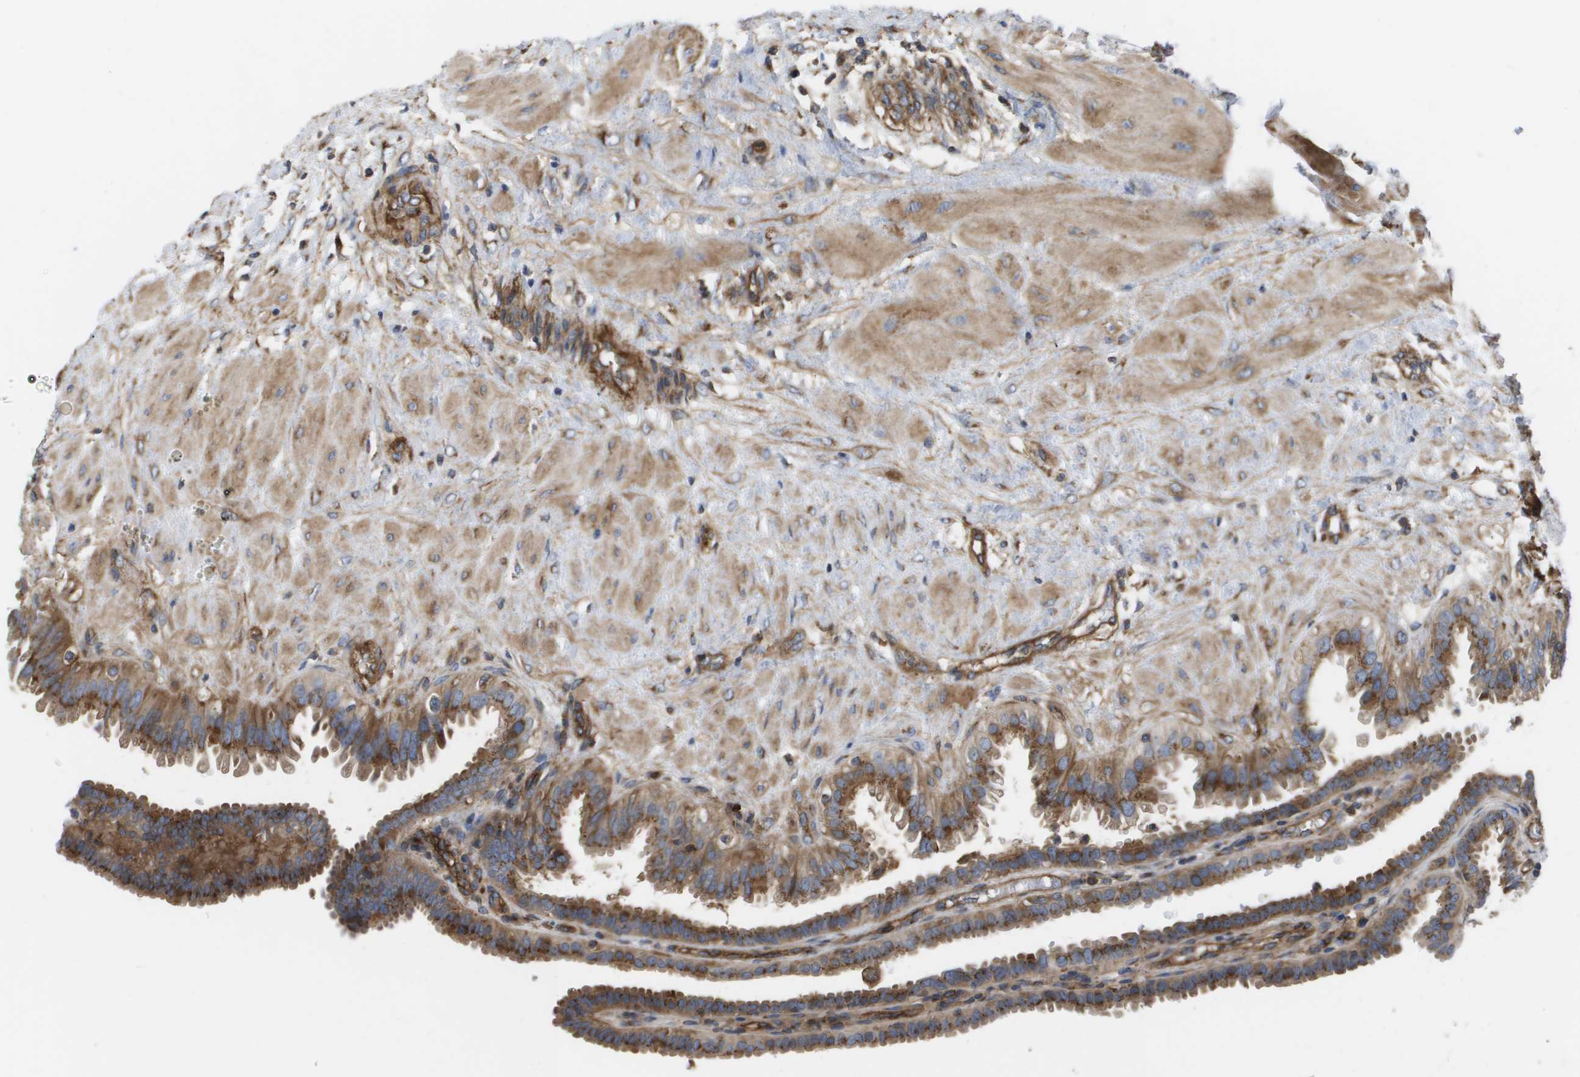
{"staining": {"intensity": "moderate", "quantity": ">75%", "location": "cytoplasmic/membranous"}, "tissue": "fallopian tube", "cell_type": "Glandular cells", "image_type": "normal", "snomed": [{"axis": "morphology", "description": "Normal tissue, NOS"}, {"axis": "topography", "description": "Fallopian tube"}, {"axis": "topography", "description": "Placenta"}], "caption": "Immunohistochemistry (IHC) histopathology image of benign fallopian tube: fallopian tube stained using IHC demonstrates medium levels of moderate protein expression localized specifically in the cytoplasmic/membranous of glandular cells, appearing as a cytoplasmic/membranous brown color.", "gene": "BST2", "patient": {"sex": "female", "age": 34}}